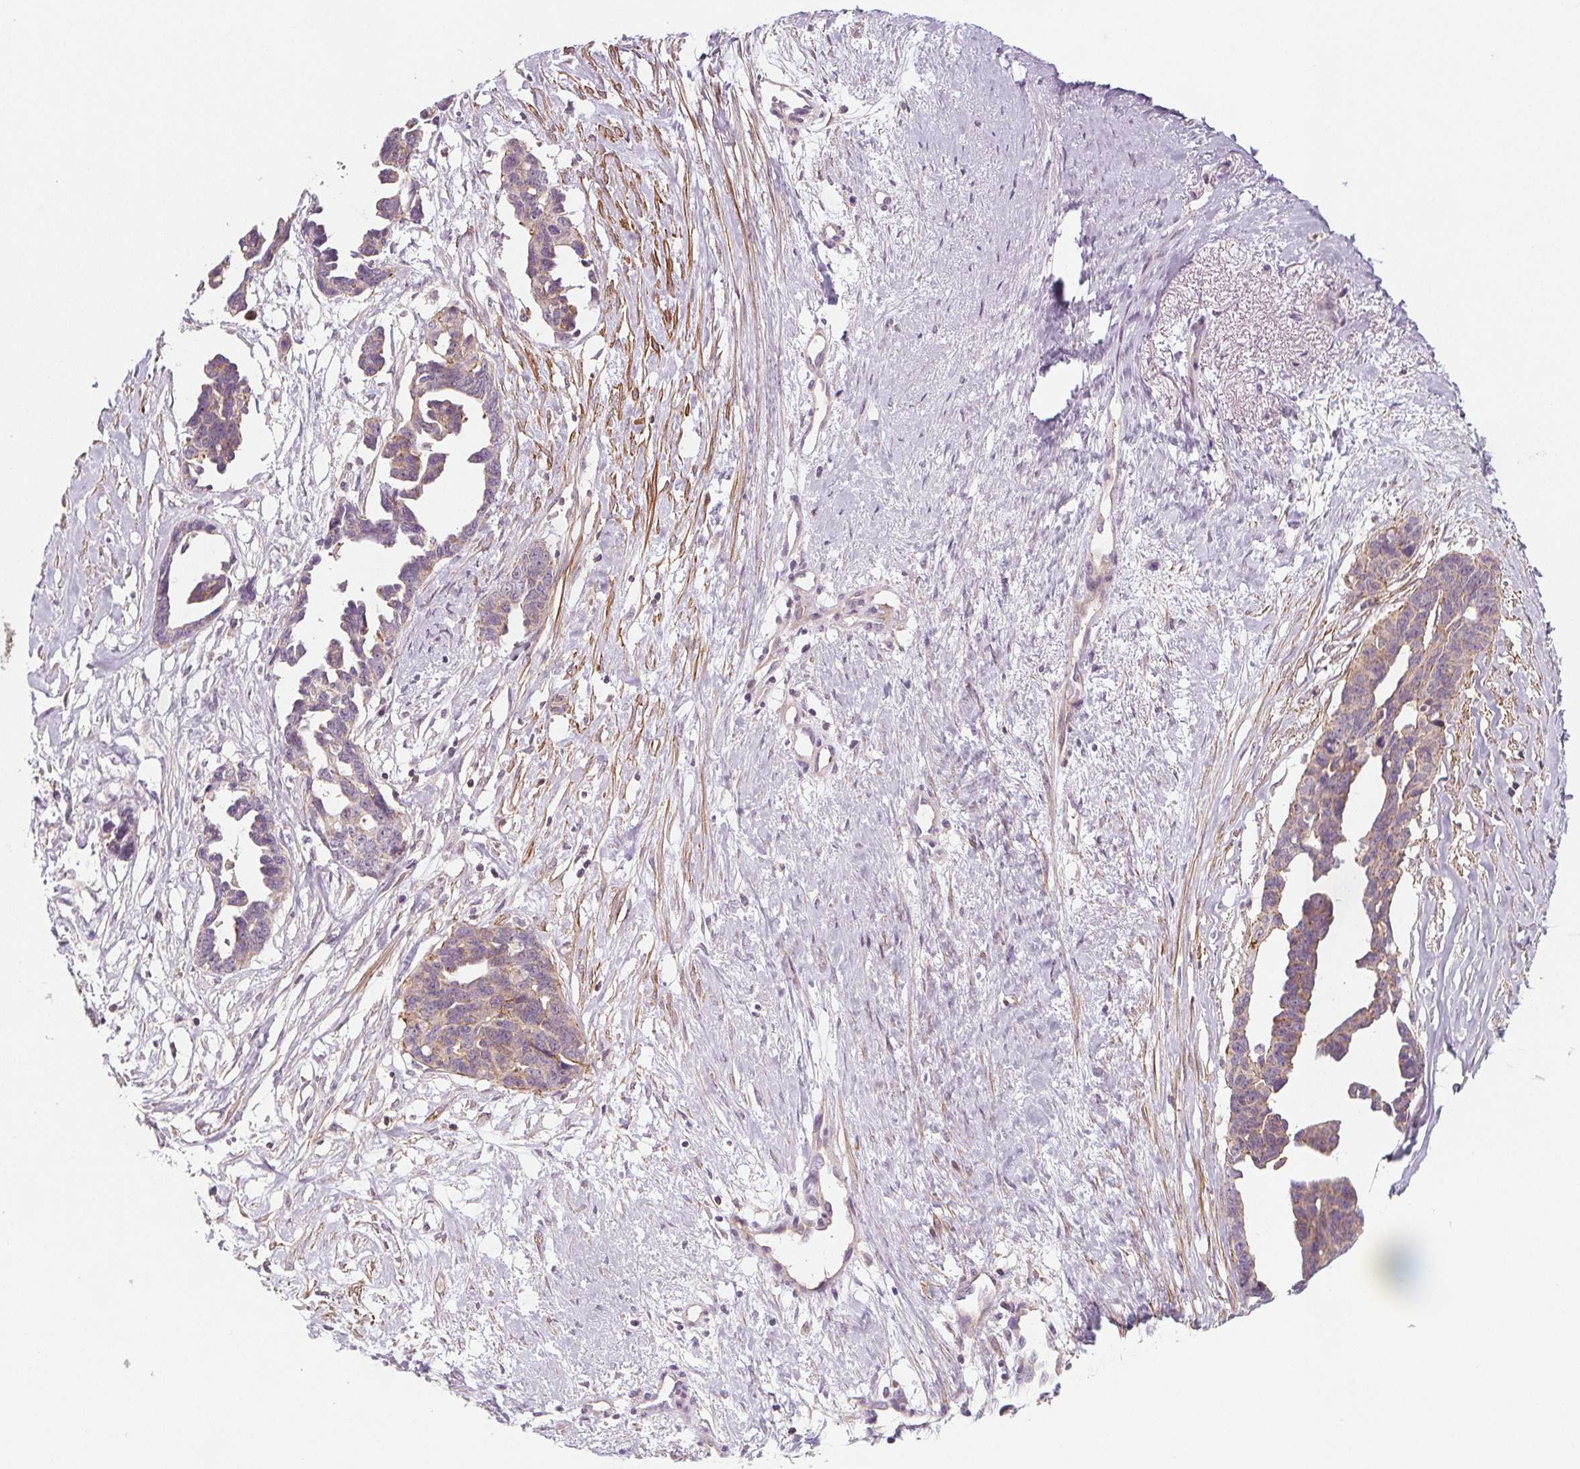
{"staining": {"intensity": "weak", "quantity": ">75%", "location": "cytoplasmic/membranous"}, "tissue": "ovarian cancer", "cell_type": "Tumor cells", "image_type": "cancer", "snomed": [{"axis": "morphology", "description": "Cystadenocarcinoma, serous, NOS"}, {"axis": "topography", "description": "Ovary"}], "caption": "Ovarian cancer (serous cystadenocarcinoma) was stained to show a protein in brown. There is low levels of weak cytoplasmic/membranous staining in about >75% of tumor cells.", "gene": "ADAM33", "patient": {"sex": "female", "age": 69}}